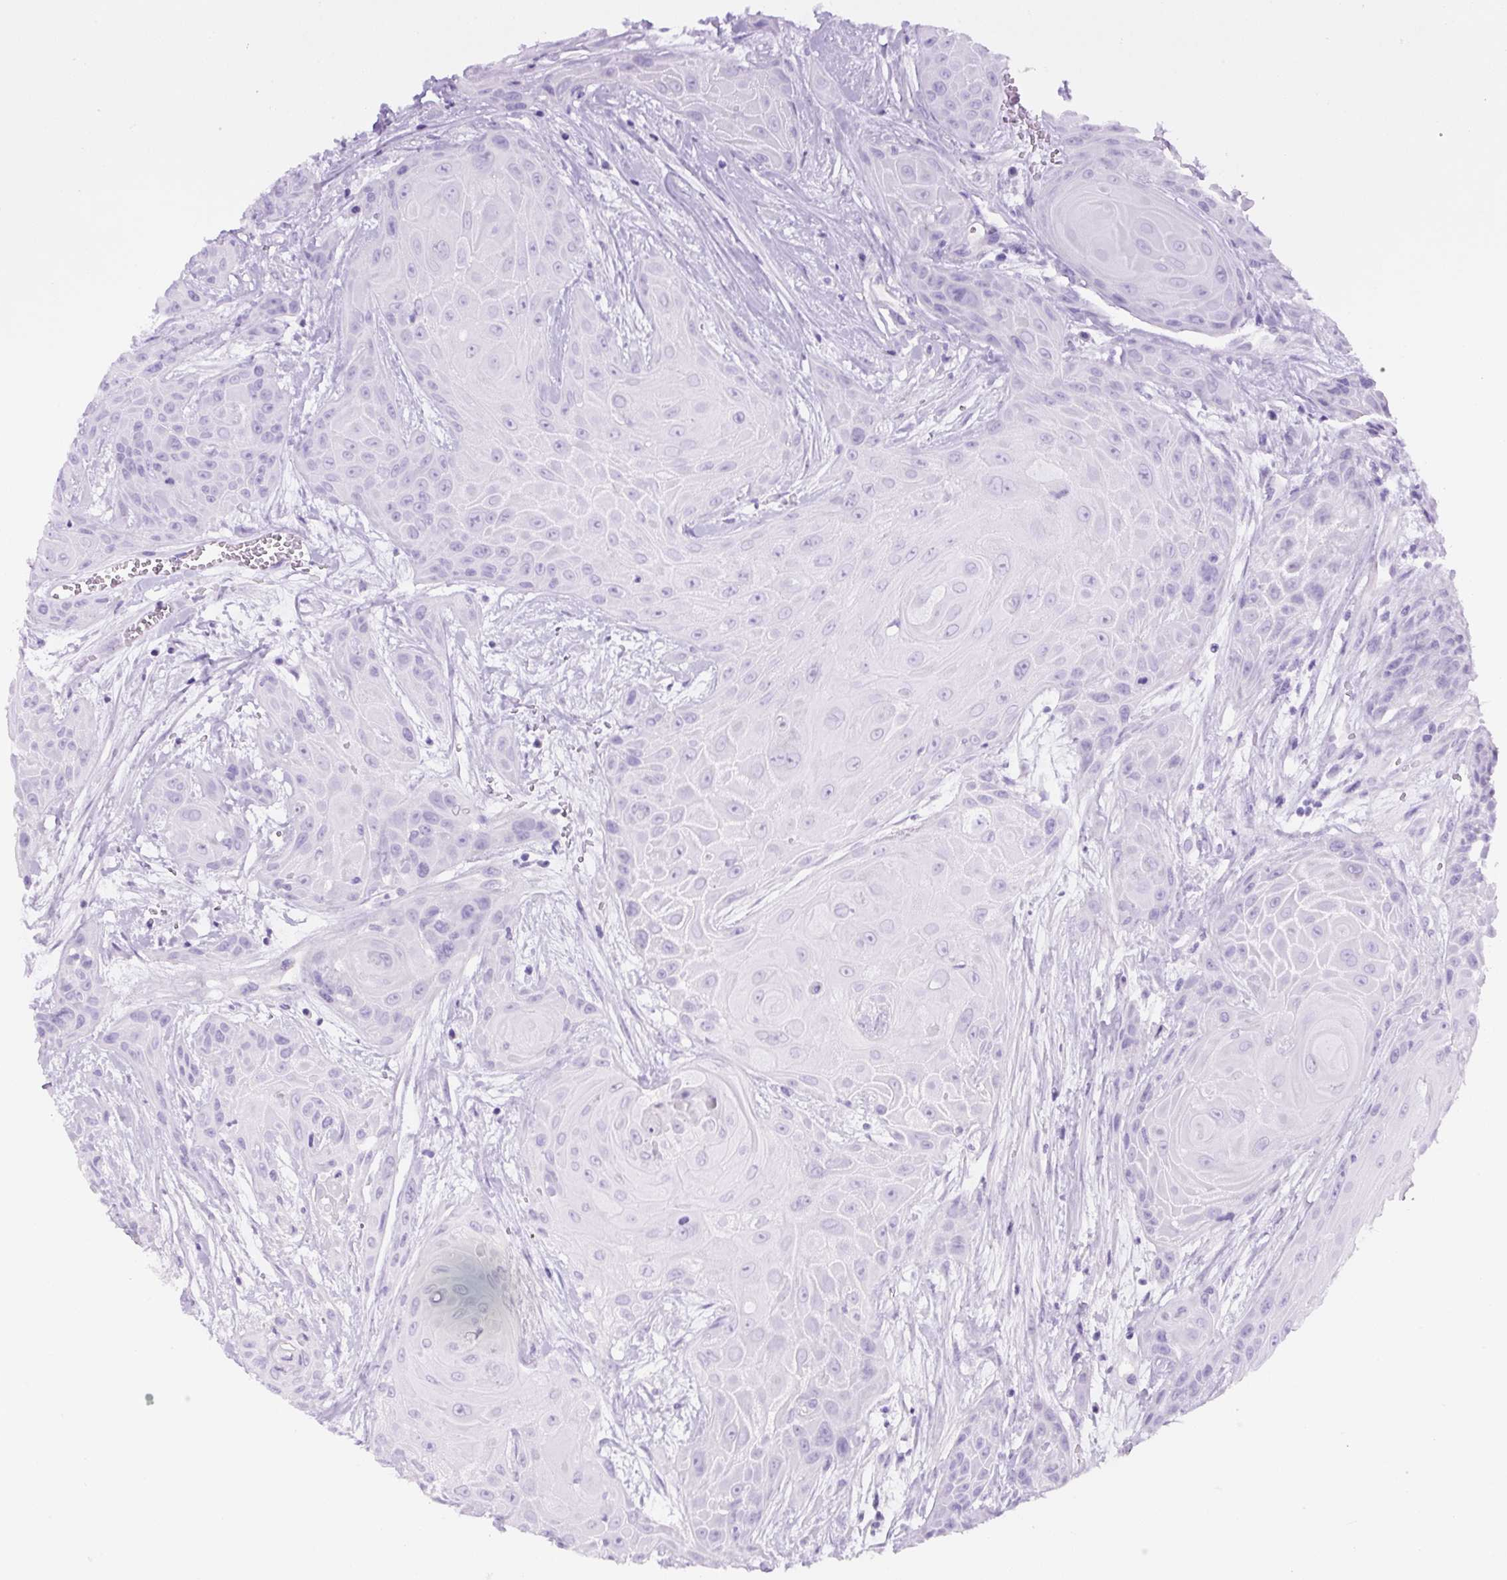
{"staining": {"intensity": "negative", "quantity": "none", "location": "none"}, "tissue": "head and neck cancer", "cell_type": "Tumor cells", "image_type": "cancer", "snomed": [{"axis": "morphology", "description": "Squamous cell carcinoma, NOS"}, {"axis": "topography", "description": "Head-Neck"}], "caption": "A micrograph of human head and neck cancer is negative for staining in tumor cells. Brightfield microscopy of IHC stained with DAB (brown) and hematoxylin (blue), captured at high magnification.", "gene": "RSPO4", "patient": {"sex": "female", "age": 73}}